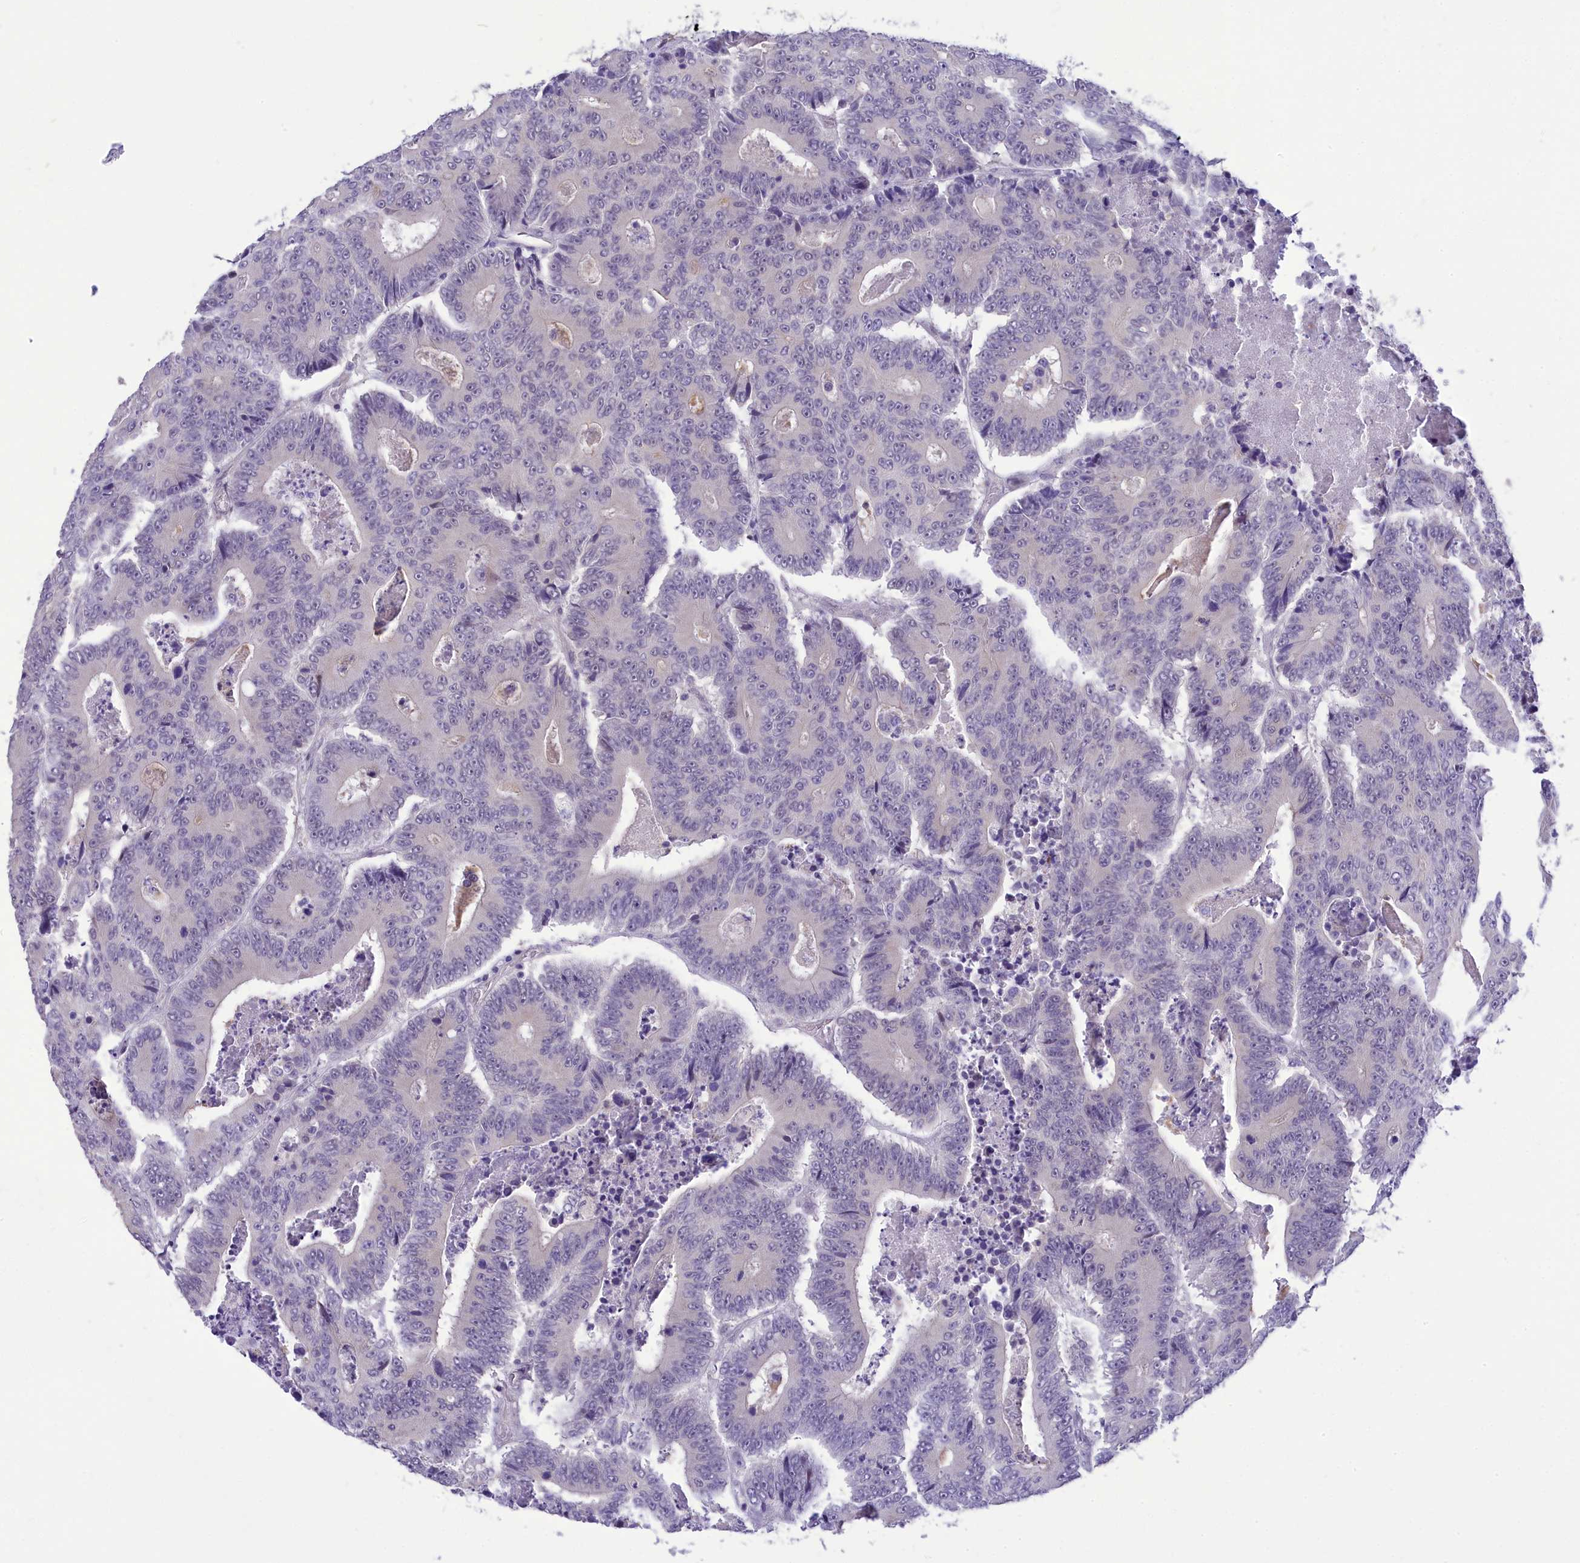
{"staining": {"intensity": "negative", "quantity": "none", "location": "none"}, "tissue": "colorectal cancer", "cell_type": "Tumor cells", "image_type": "cancer", "snomed": [{"axis": "morphology", "description": "Adenocarcinoma, NOS"}, {"axis": "topography", "description": "Colon"}], "caption": "Immunohistochemical staining of human colorectal adenocarcinoma exhibits no significant expression in tumor cells.", "gene": "DCAF16", "patient": {"sex": "male", "age": 83}}